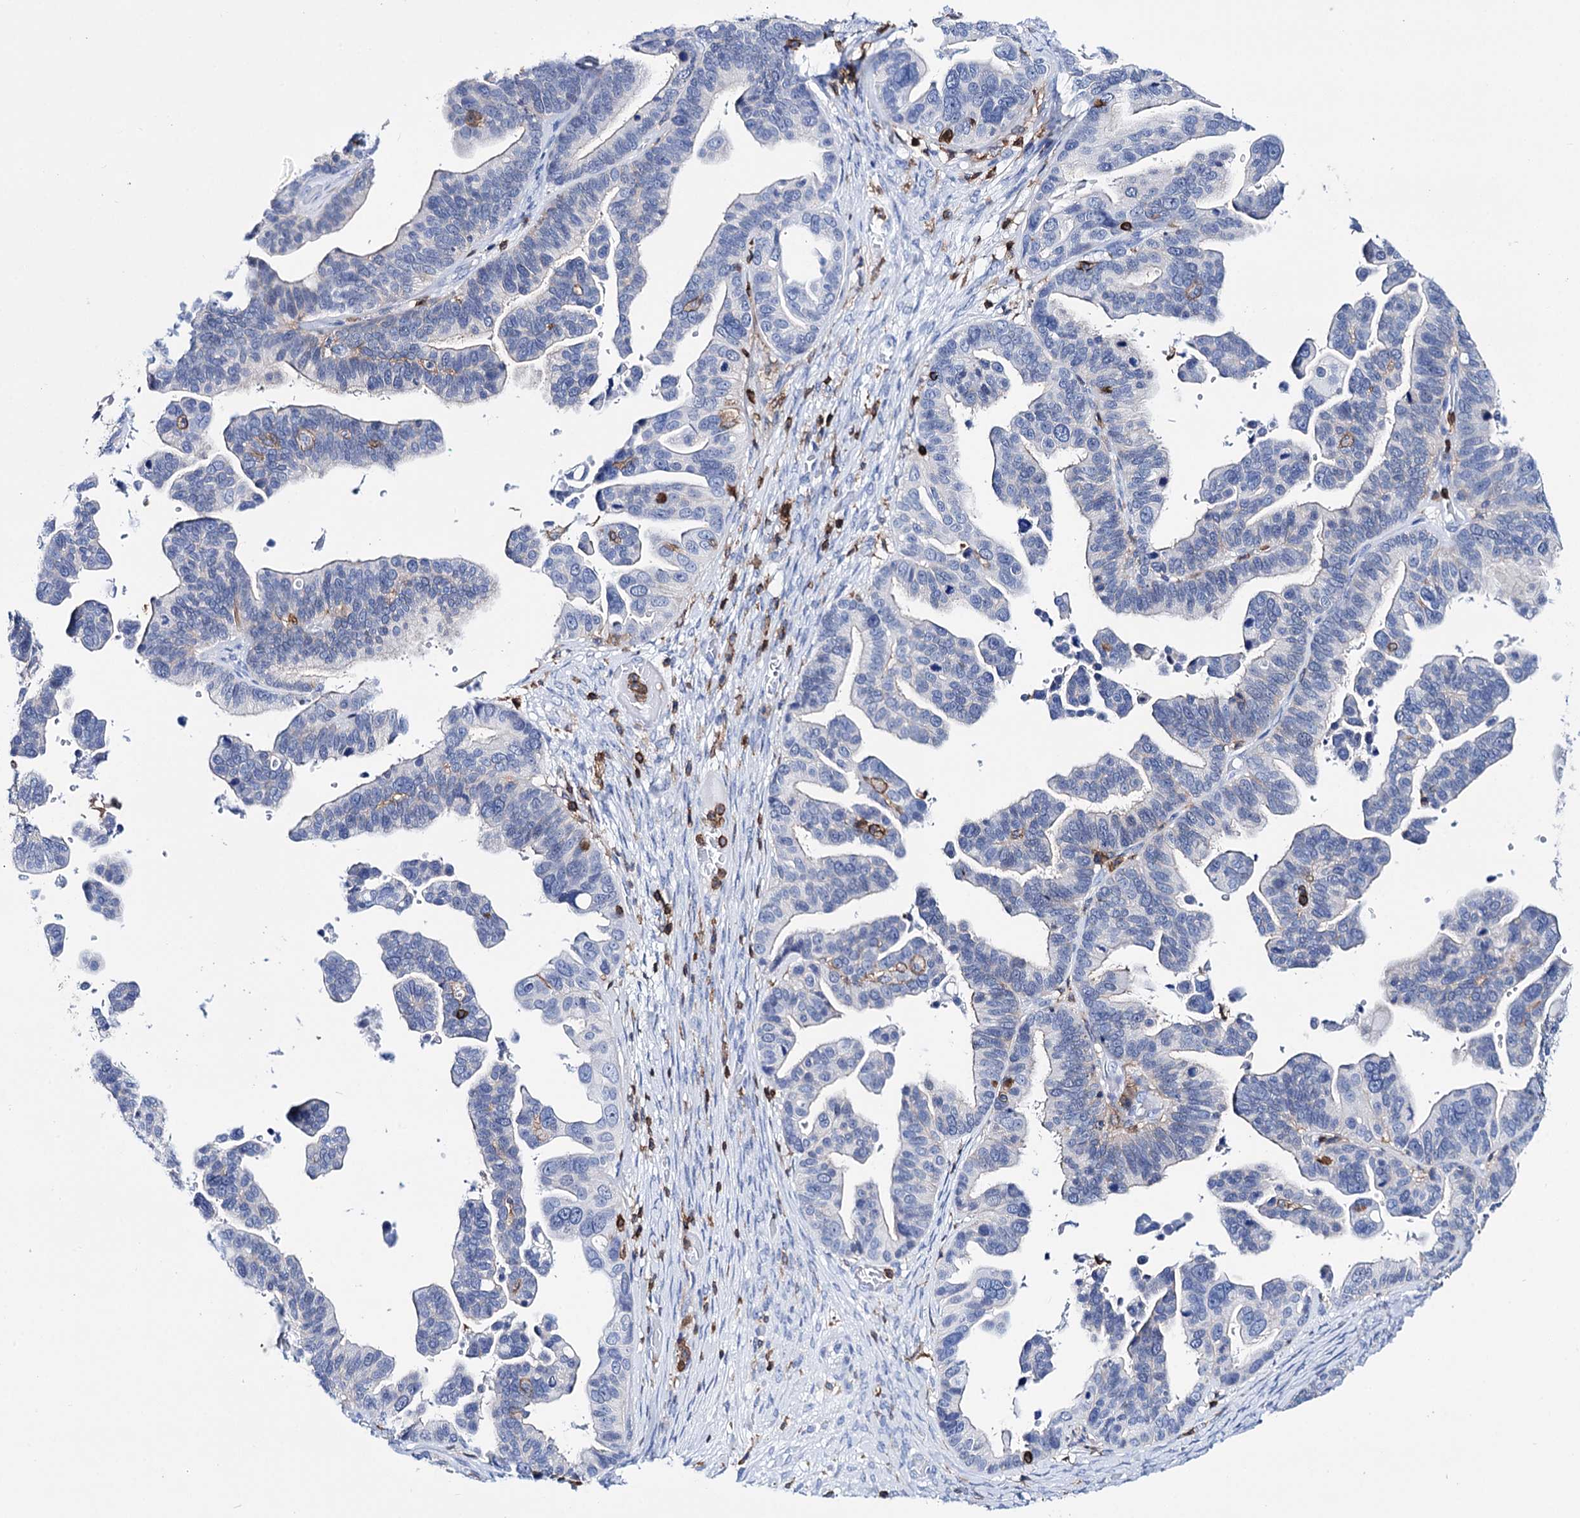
{"staining": {"intensity": "negative", "quantity": "none", "location": "none"}, "tissue": "ovarian cancer", "cell_type": "Tumor cells", "image_type": "cancer", "snomed": [{"axis": "morphology", "description": "Cystadenocarcinoma, serous, NOS"}, {"axis": "topography", "description": "Ovary"}], "caption": "Human ovarian serous cystadenocarcinoma stained for a protein using IHC exhibits no staining in tumor cells.", "gene": "DEF6", "patient": {"sex": "female", "age": 56}}